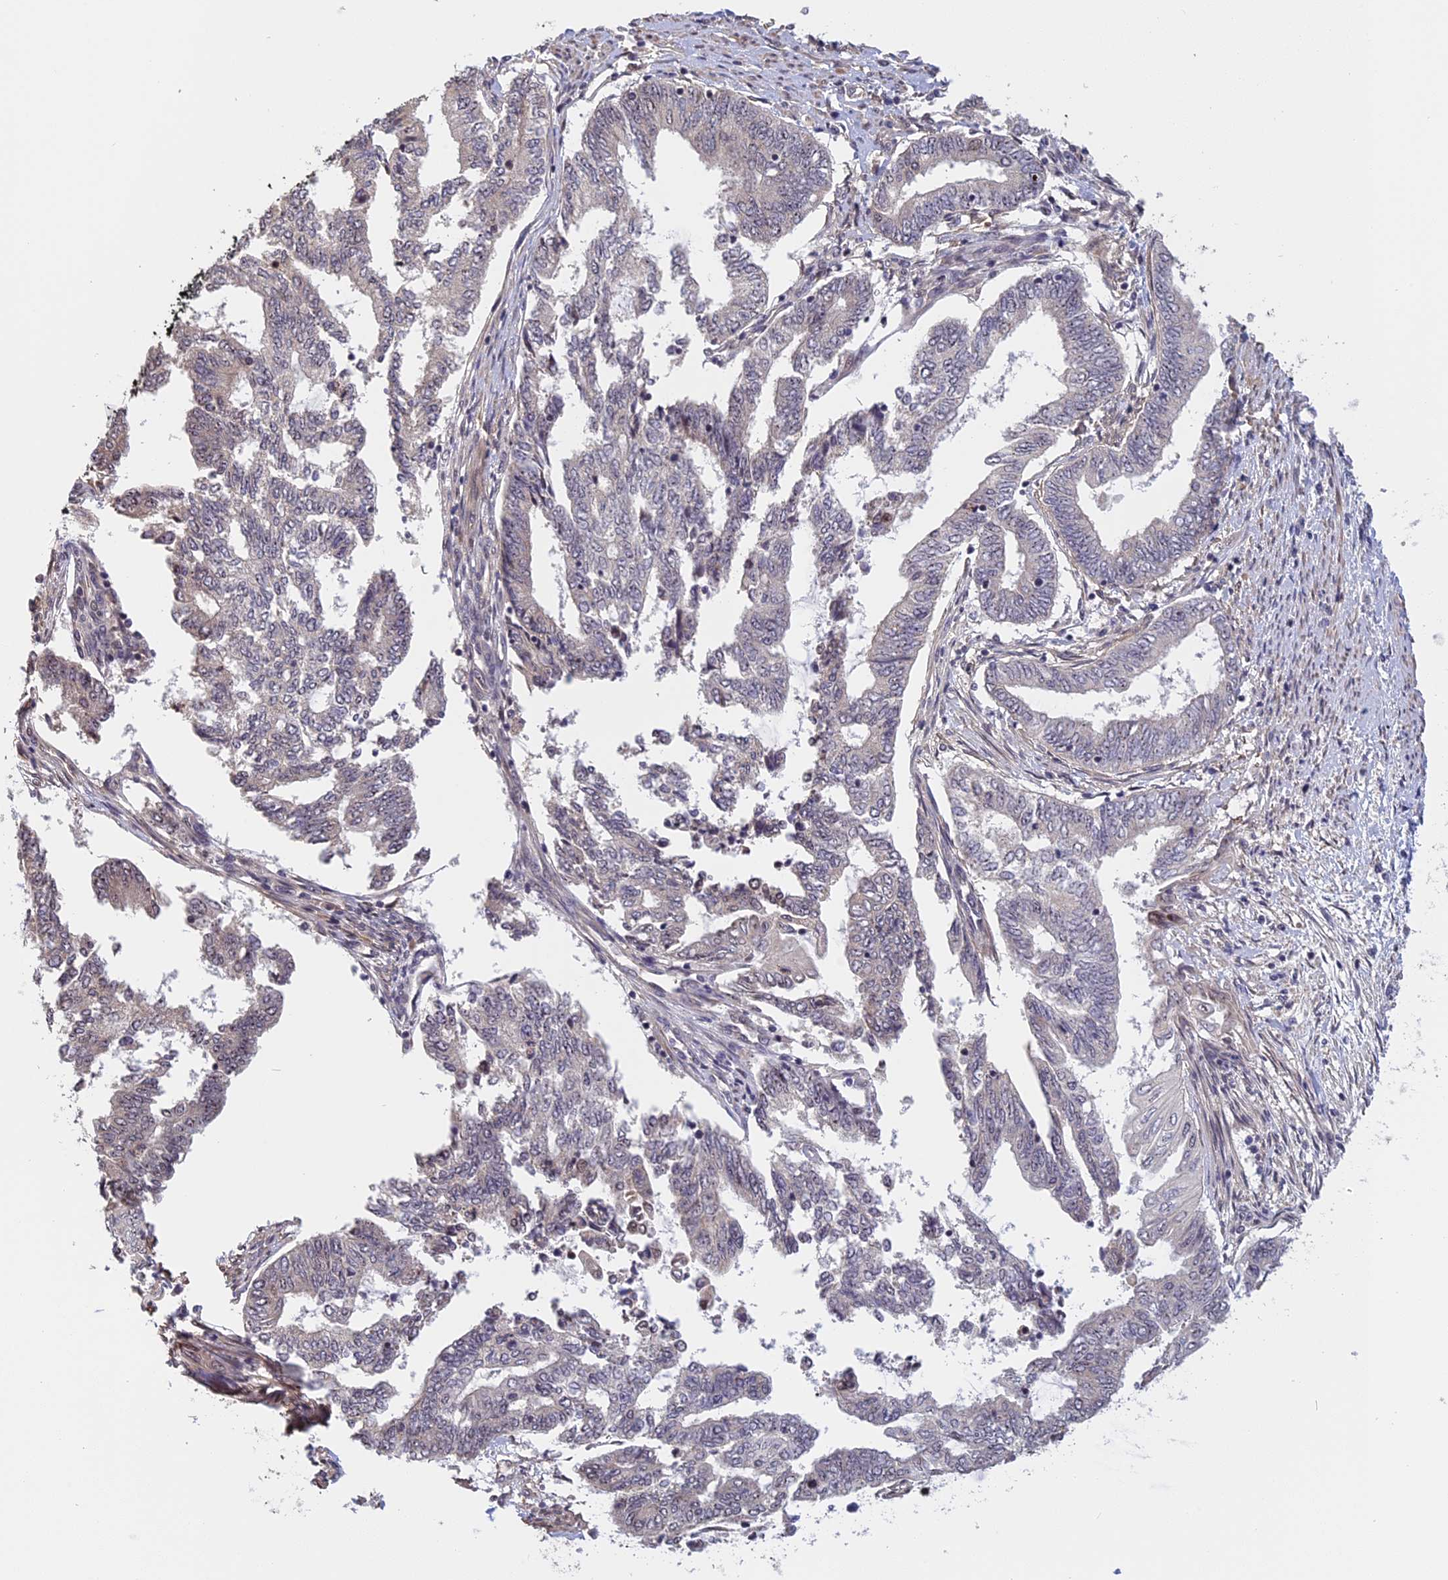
{"staining": {"intensity": "negative", "quantity": "none", "location": "none"}, "tissue": "endometrial cancer", "cell_type": "Tumor cells", "image_type": "cancer", "snomed": [{"axis": "morphology", "description": "Adenocarcinoma, NOS"}, {"axis": "topography", "description": "Uterus"}, {"axis": "topography", "description": "Endometrium"}], "caption": "The immunohistochemistry photomicrograph has no significant staining in tumor cells of endometrial cancer tissue.", "gene": "MGA", "patient": {"sex": "female", "age": 70}}